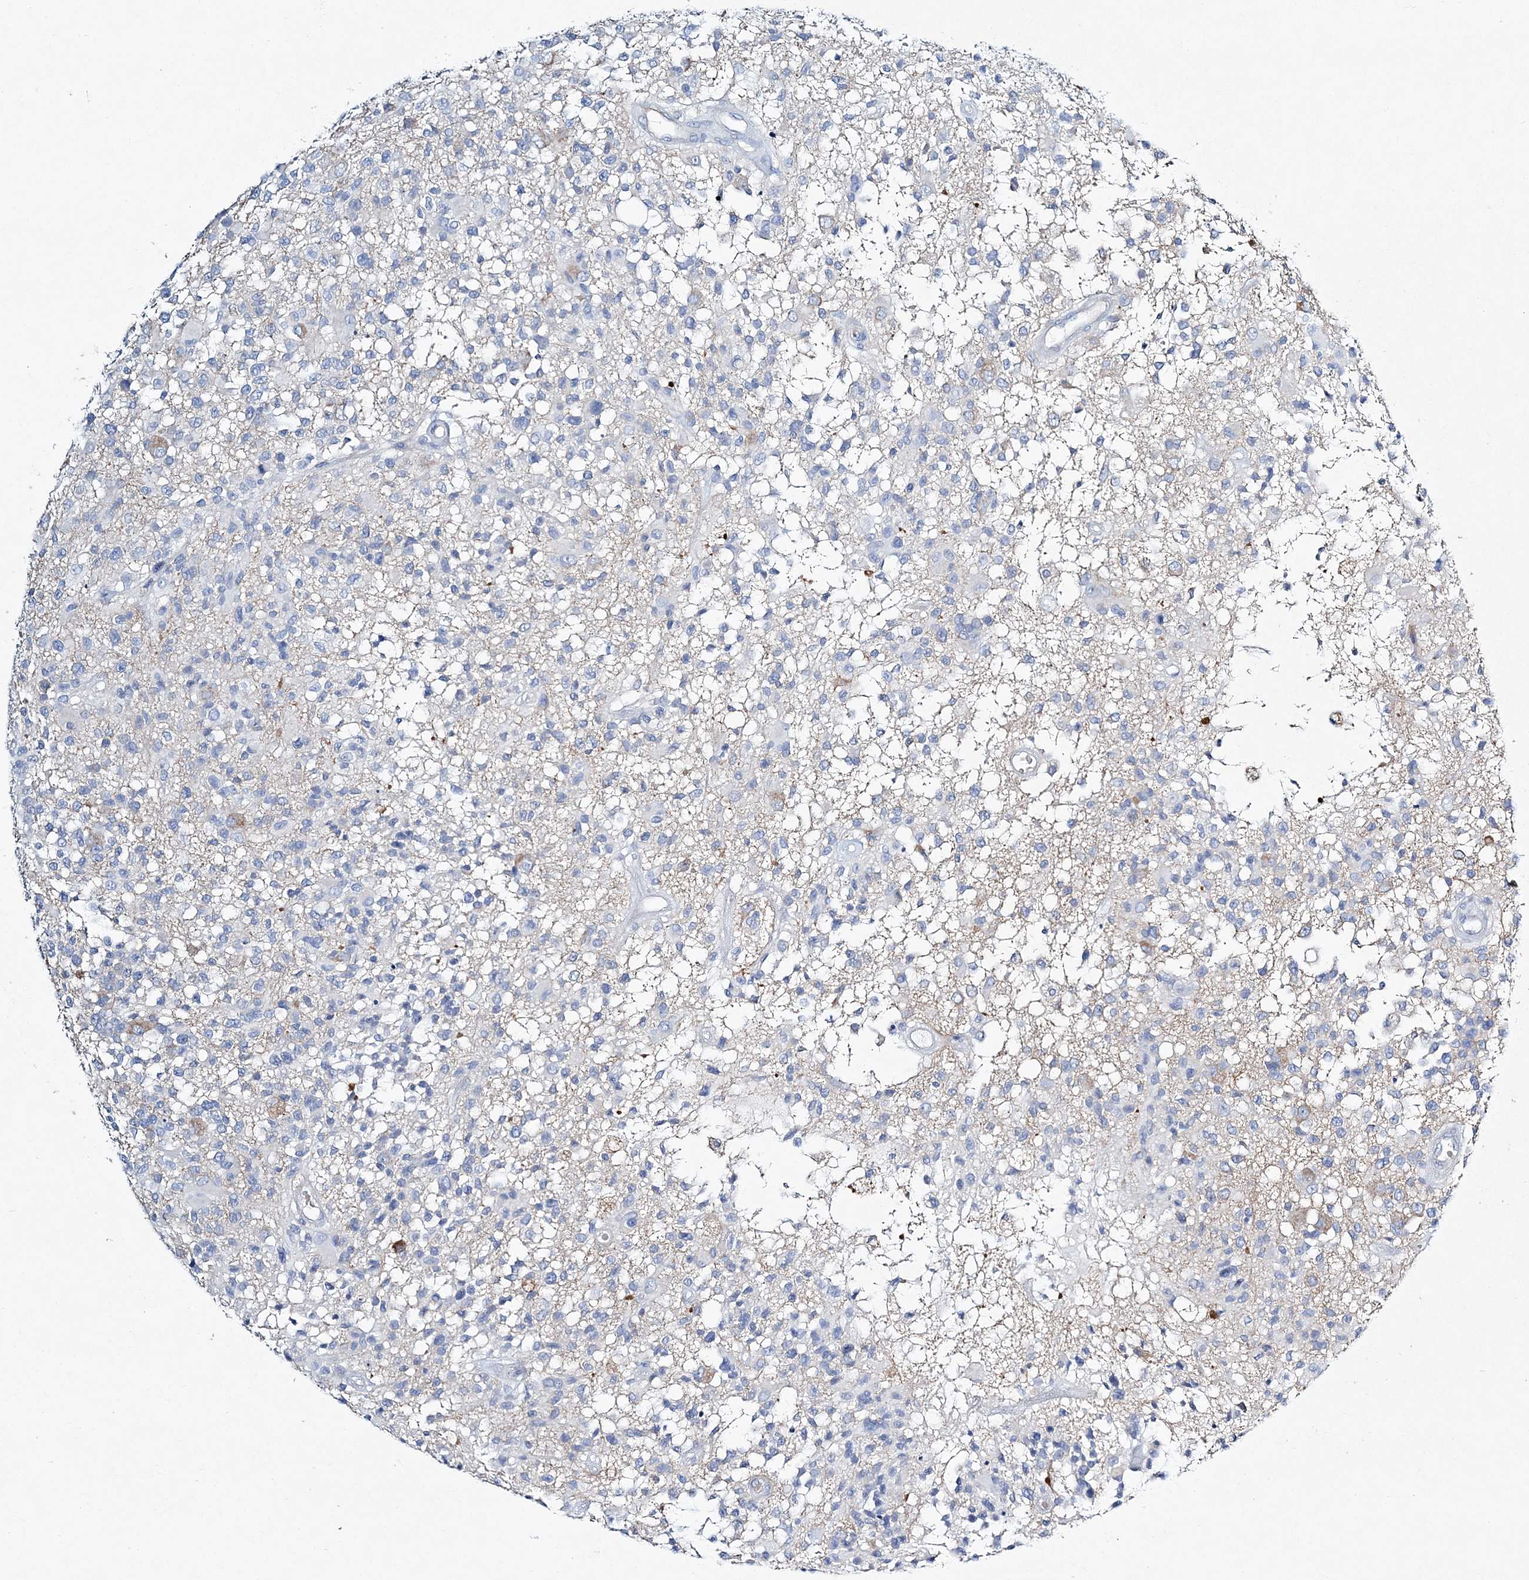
{"staining": {"intensity": "negative", "quantity": "none", "location": "none"}, "tissue": "glioma", "cell_type": "Tumor cells", "image_type": "cancer", "snomed": [{"axis": "morphology", "description": "Glioma, malignant, High grade"}, {"axis": "morphology", "description": "Glioblastoma, NOS"}, {"axis": "topography", "description": "Brain"}], "caption": "Tumor cells show no significant protein positivity in malignant glioma (high-grade).", "gene": "ADGRL1", "patient": {"sex": "male", "age": 60}}